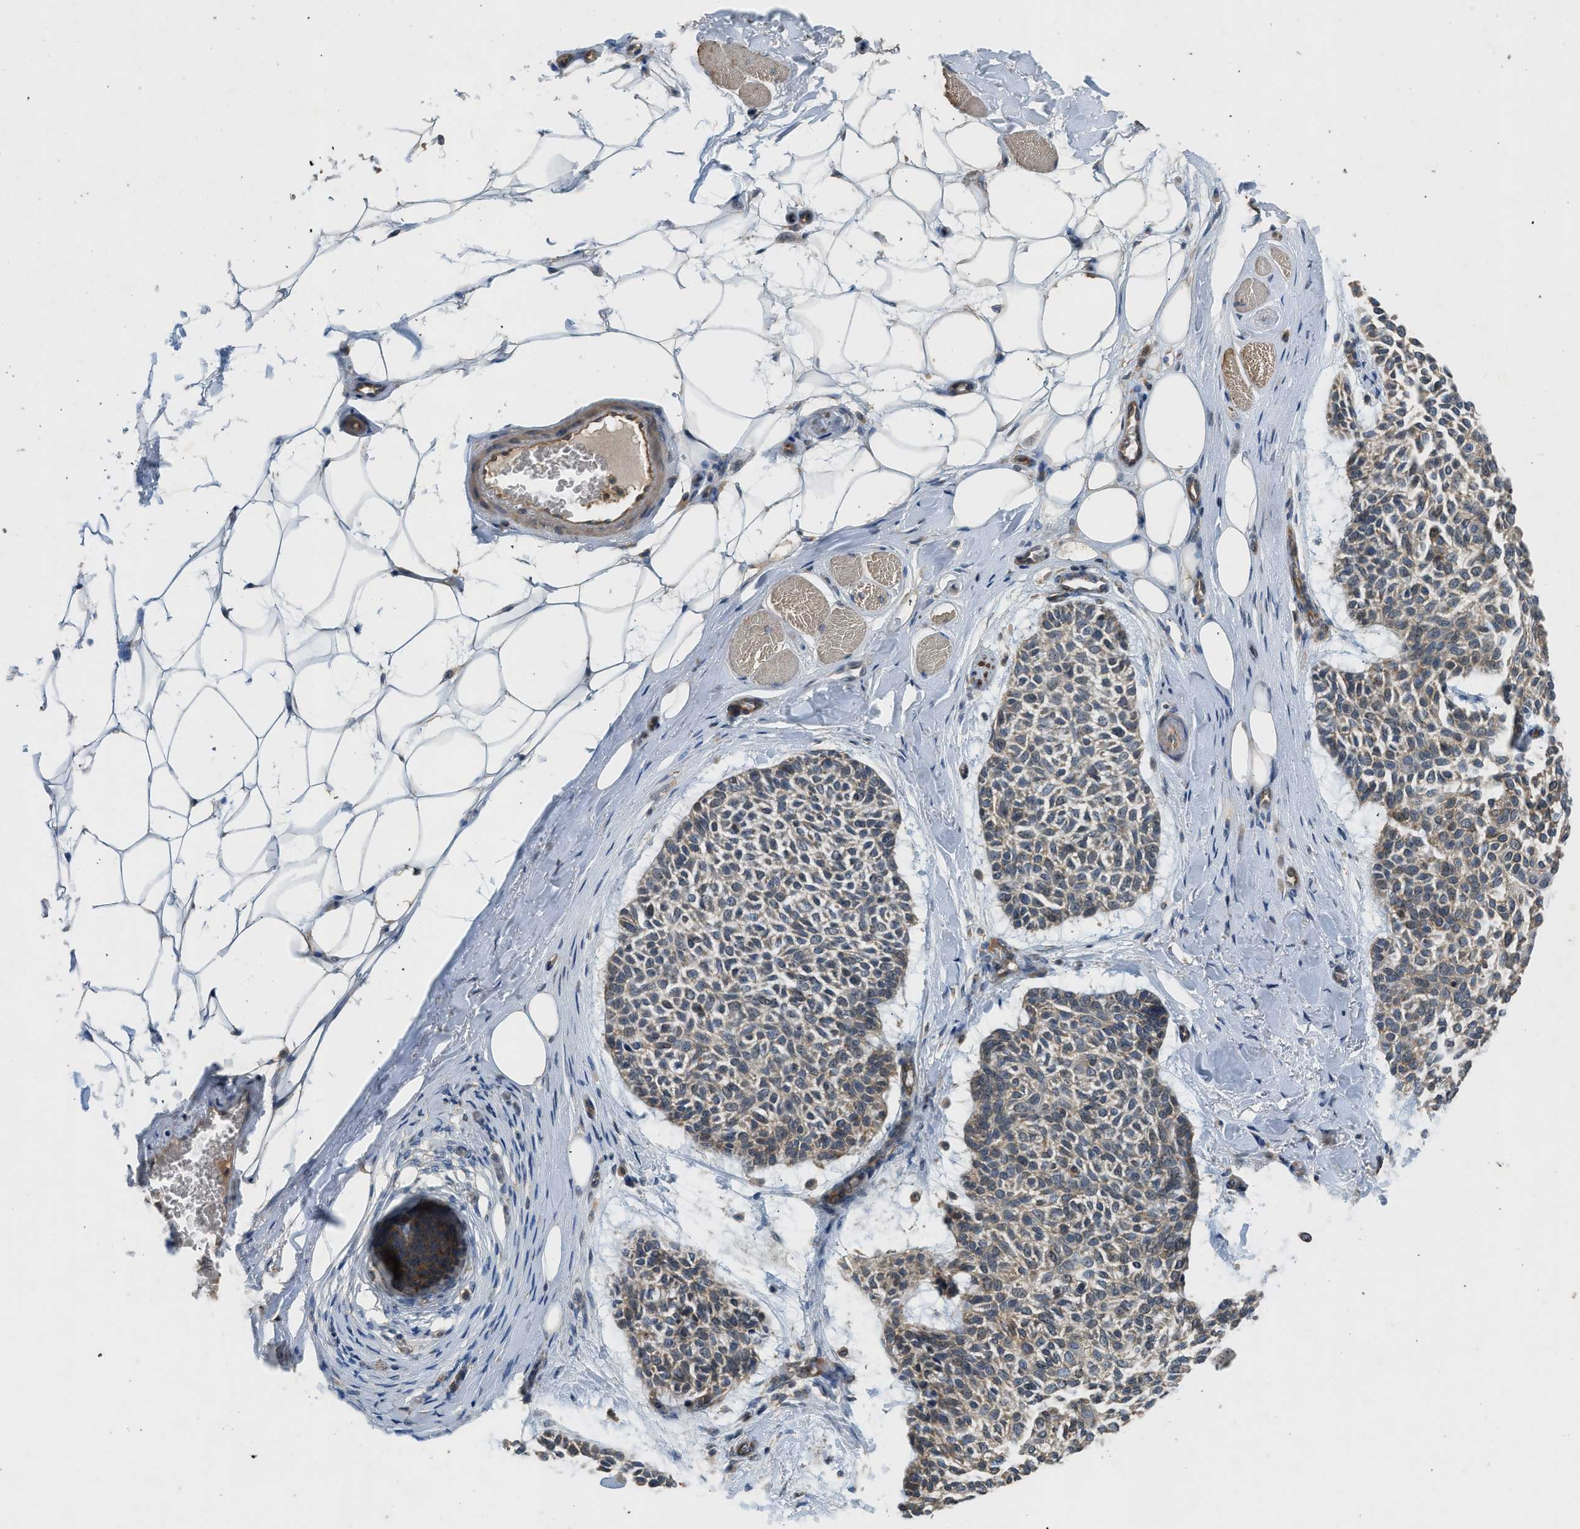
{"staining": {"intensity": "weak", "quantity": "25%-75%", "location": "cytoplasmic/membranous"}, "tissue": "skin cancer", "cell_type": "Tumor cells", "image_type": "cancer", "snomed": [{"axis": "morphology", "description": "Normal tissue, NOS"}, {"axis": "morphology", "description": "Basal cell carcinoma"}, {"axis": "topography", "description": "Skin"}], "caption": "Brown immunohistochemical staining in skin cancer (basal cell carcinoma) exhibits weak cytoplasmic/membranous expression in about 25%-75% of tumor cells. Using DAB (3,3'-diaminobenzidine) (brown) and hematoxylin (blue) stains, captured at high magnification using brightfield microscopy.", "gene": "HIP1R", "patient": {"sex": "female", "age": 70}}